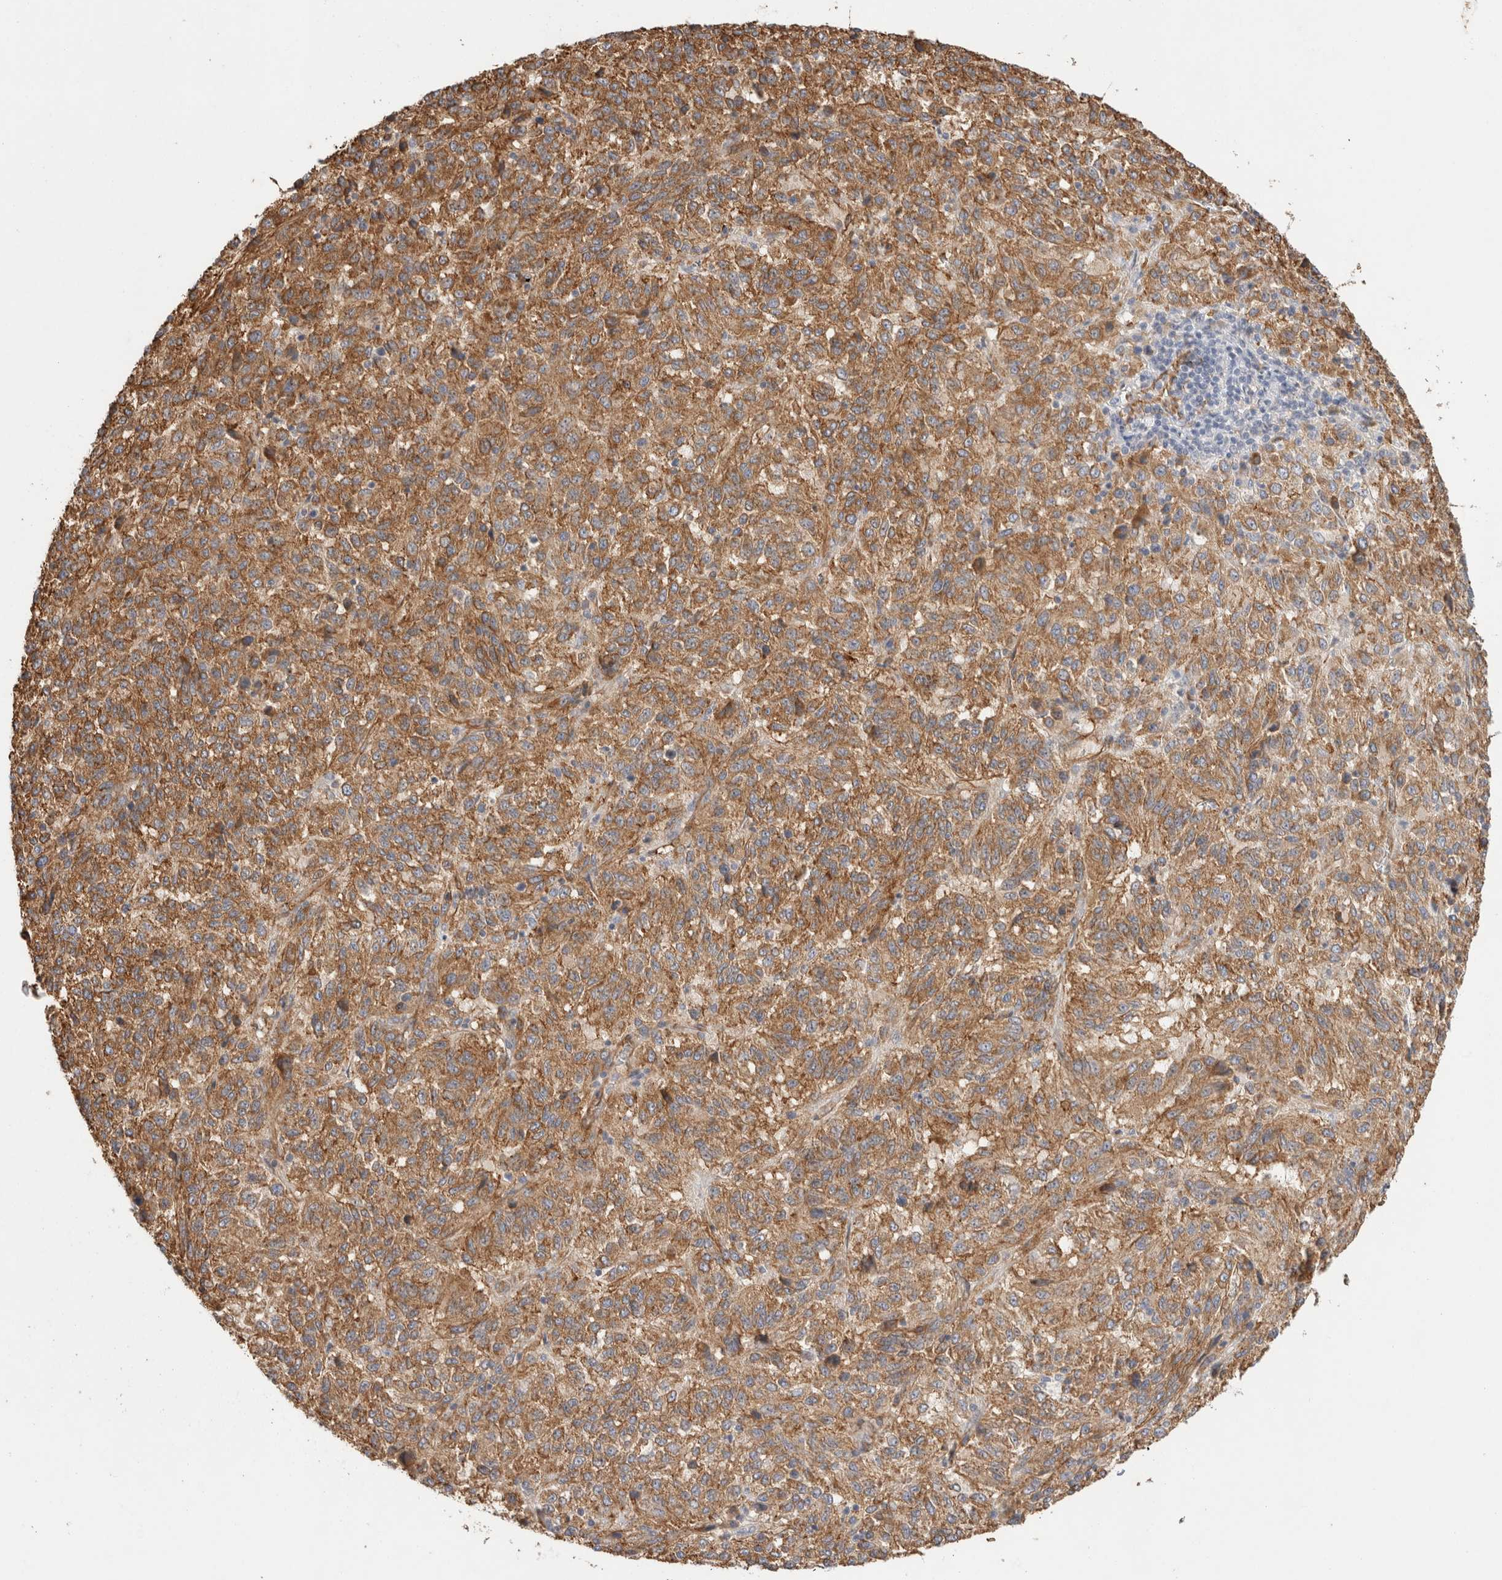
{"staining": {"intensity": "moderate", "quantity": ">75%", "location": "cytoplasmic/membranous"}, "tissue": "melanoma", "cell_type": "Tumor cells", "image_type": "cancer", "snomed": [{"axis": "morphology", "description": "Malignant melanoma, Metastatic site"}, {"axis": "topography", "description": "Lung"}], "caption": "Moderate cytoplasmic/membranous staining is seen in about >75% of tumor cells in melanoma.", "gene": "JMJD4", "patient": {"sex": "male", "age": 64}}